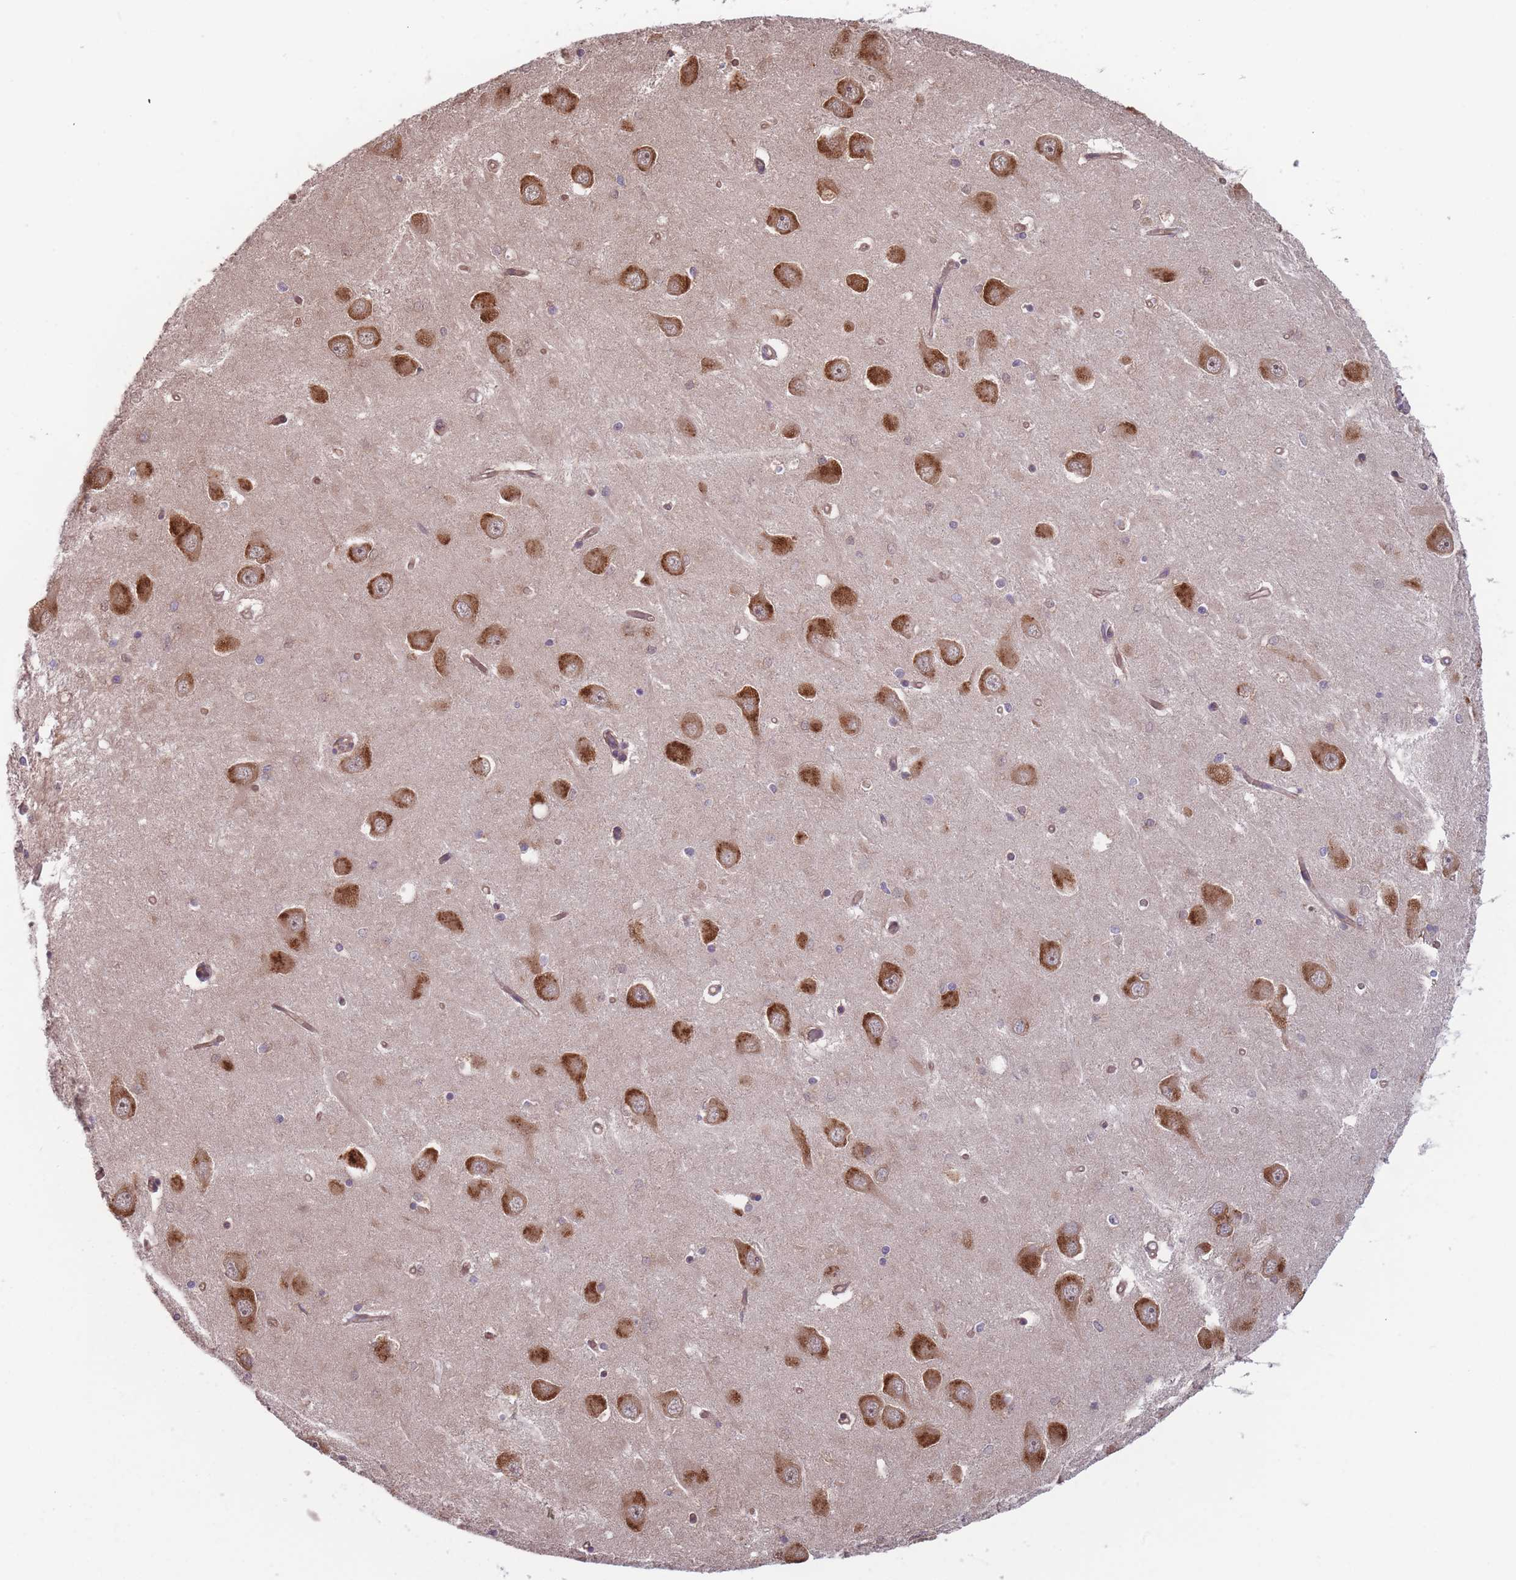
{"staining": {"intensity": "moderate", "quantity": "<25%", "location": "cytoplasmic/membranous"}, "tissue": "hippocampus", "cell_type": "Glial cells", "image_type": "normal", "snomed": [{"axis": "morphology", "description": "Normal tissue, NOS"}, {"axis": "topography", "description": "Hippocampus"}], "caption": "A low amount of moderate cytoplasmic/membranous staining is seen in approximately <25% of glial cells in unremarkable hippocampus.", "gene": "RPS18", "patient": {"sex": "male", "age": 45}}